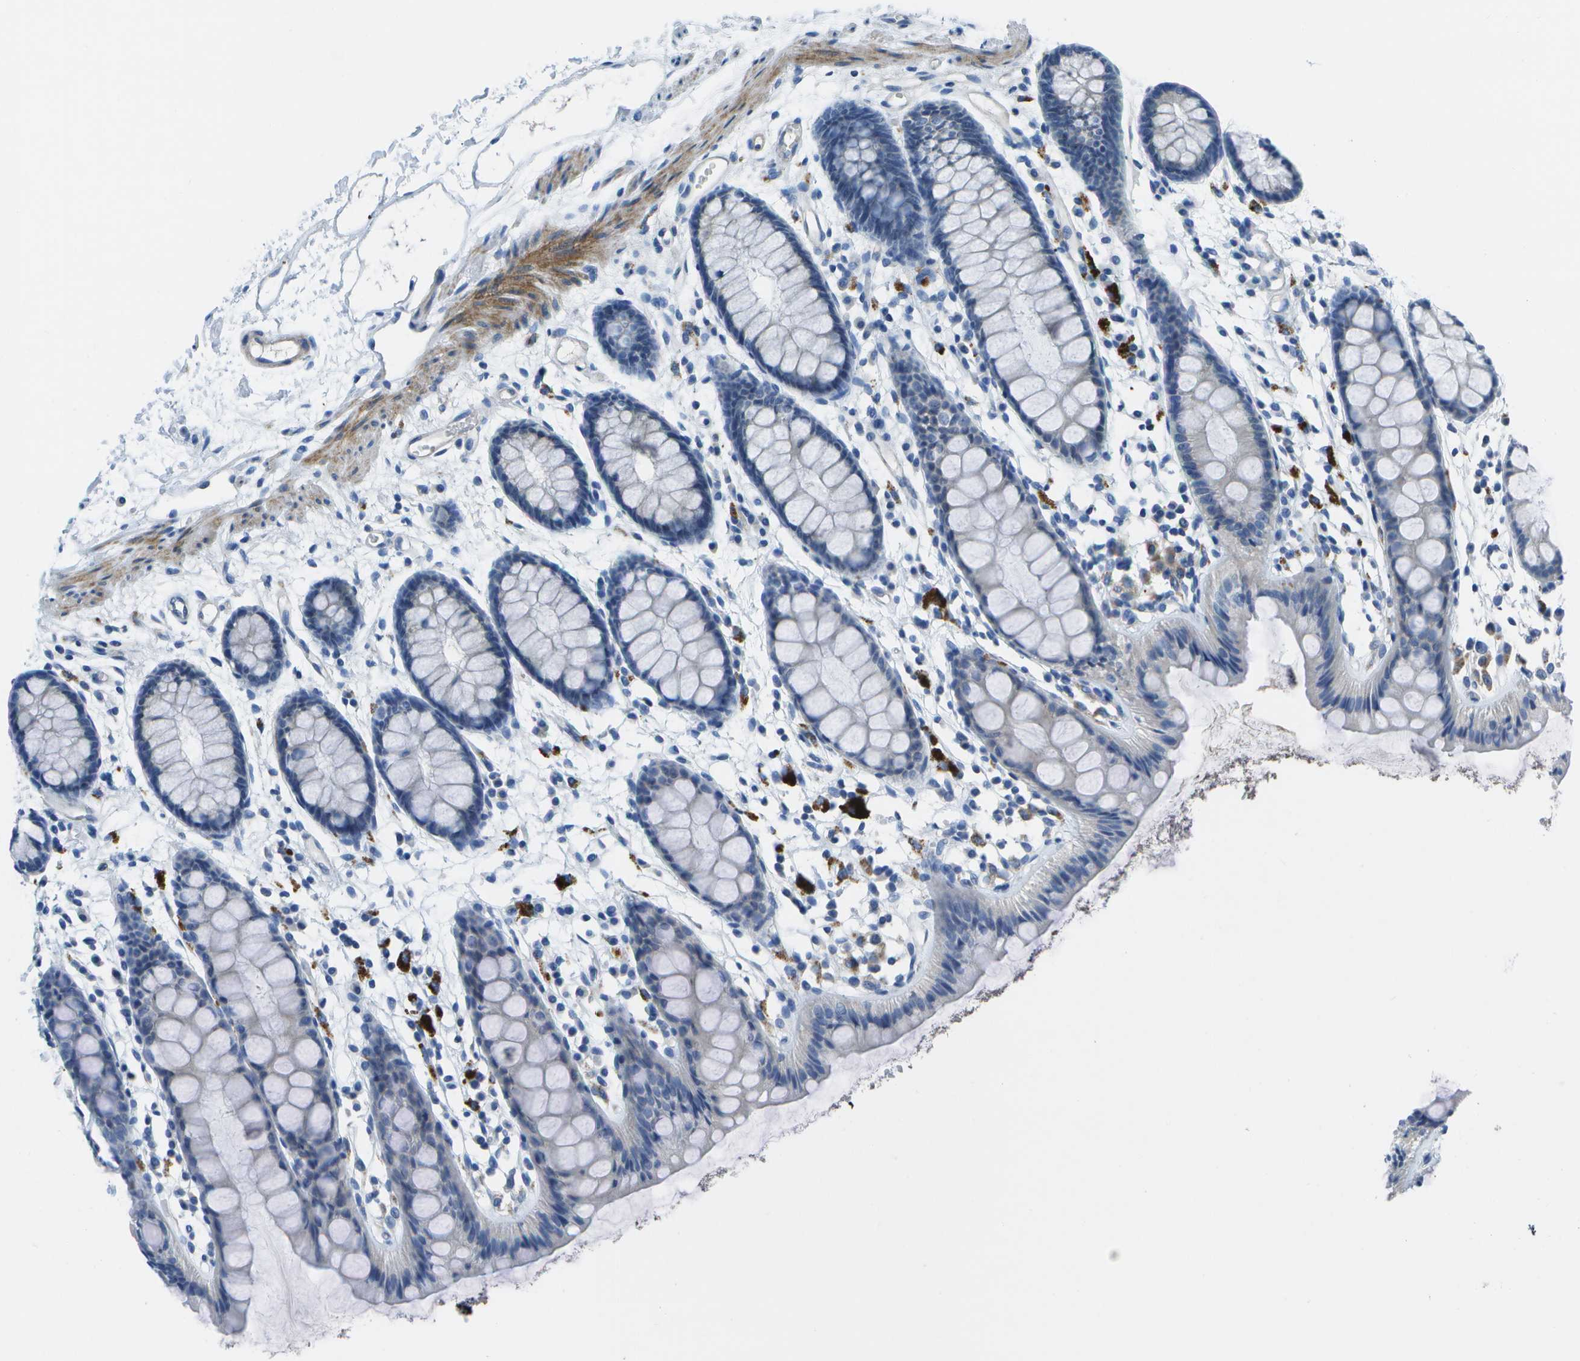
{"staining": {"intensity": "negative", "quantity": "none", "location": "none"}, "tissue": "rectum", "cell_type": "Glandular cells", "image_type": "normal", "snomed": [{"axis": "morphology", "description": "Normal tissue, NOS"}, {"axis": "topography", "description": "Rectum"}], "caption": "Human rectum stained for a protein using IHC exhibits no staining in glandular cells.", "gene": "DCT", "patient": {"sex": "female", "age": 66}}